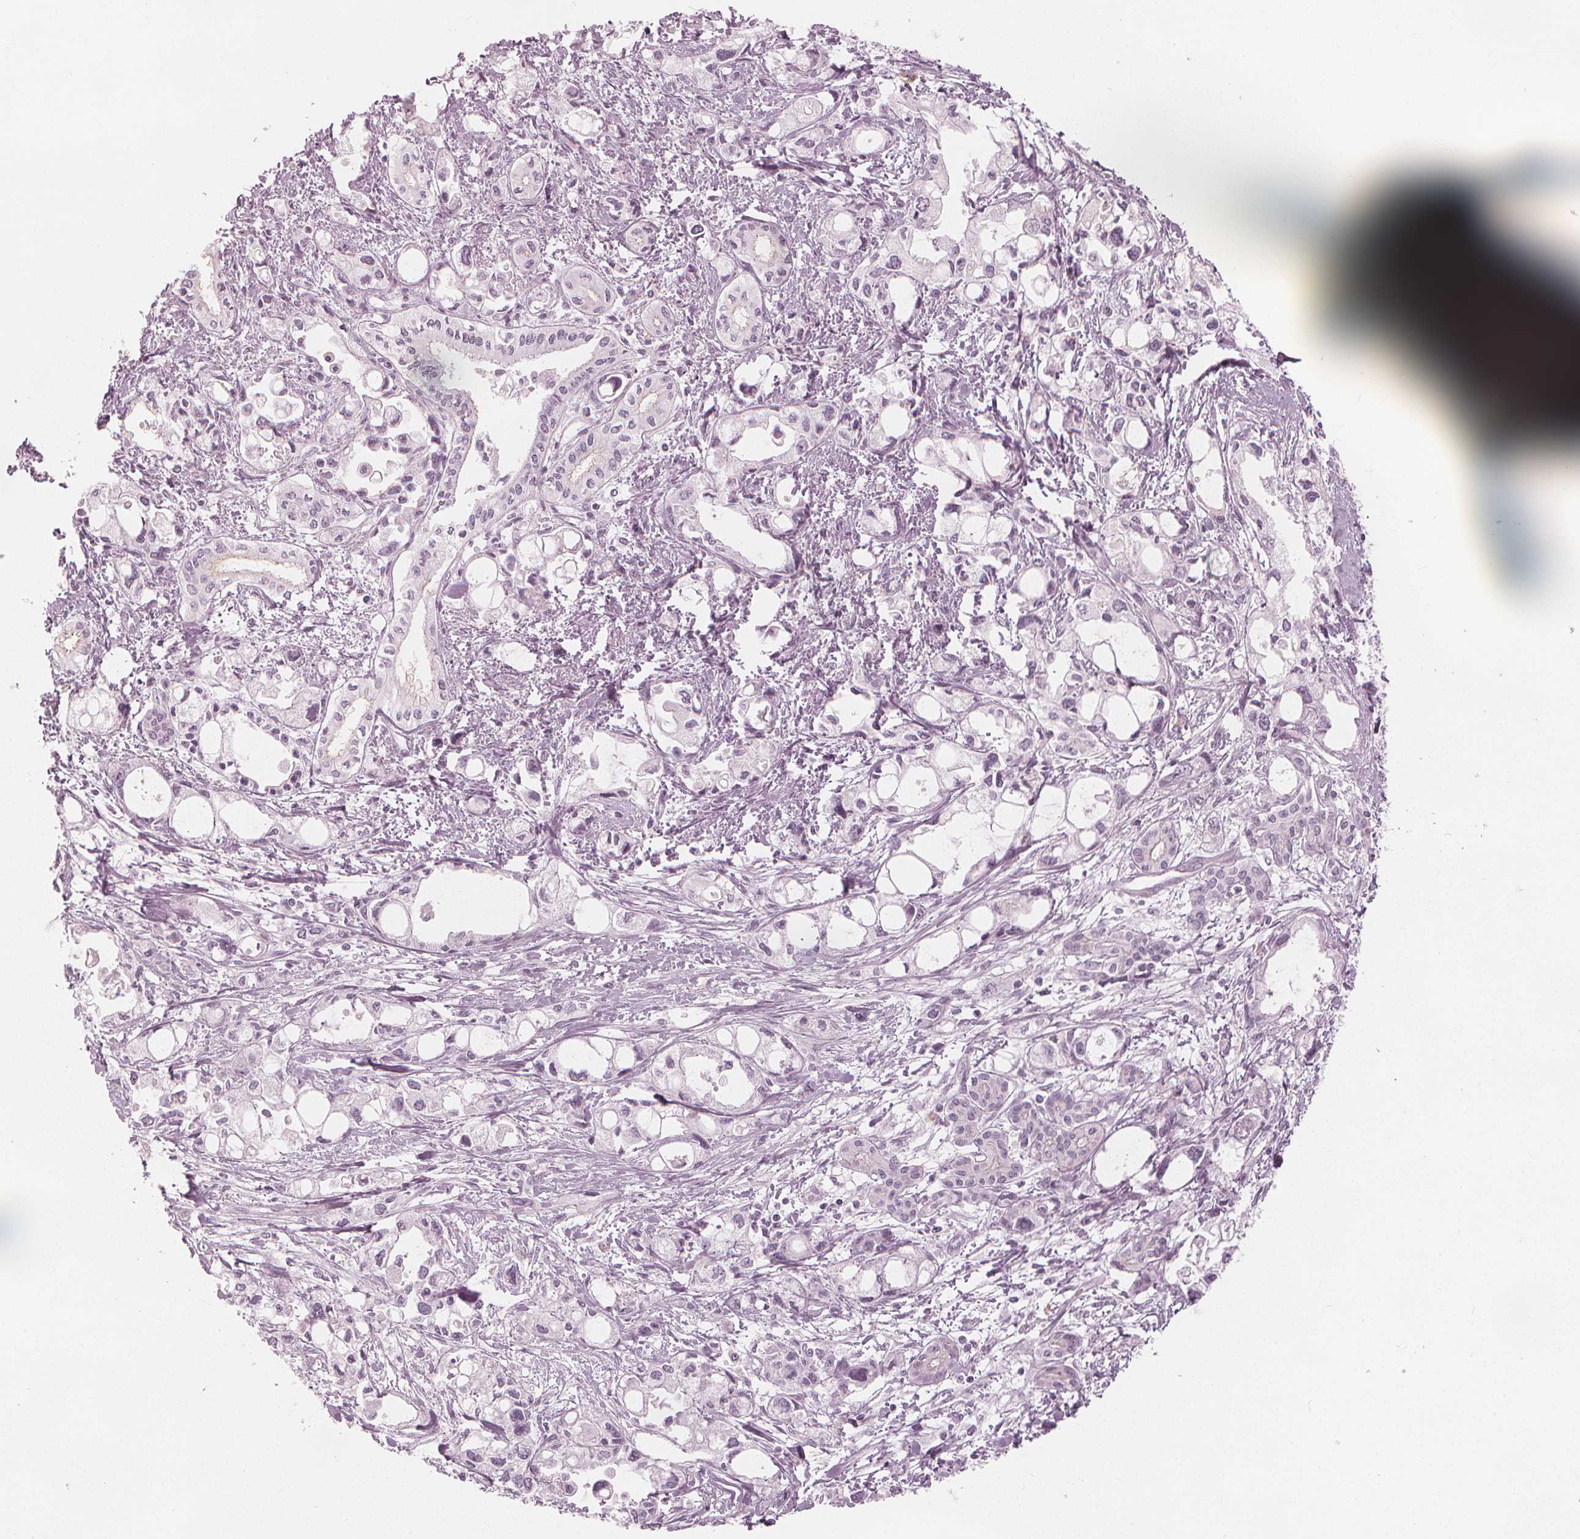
{"staining": {"intensity": "negative", "quantity": "none", "location": "none"}, "tissue": "pancreatic cancer", "cell_type": "Tumor cells", "image_type": "cancer", "snomed": [{"axis": "morphology", "description": "Adenocarcinoma, NOS"}, {"axis": "topography", "description": "Pancreas"}], "caption": "There is no significant positivity in tumor cells of pancreatic cancer (adenocarcinoma). Nuclei are stained in blue.", "gene": "PAEP", "patient": {"sex": "female", "age": 61}}